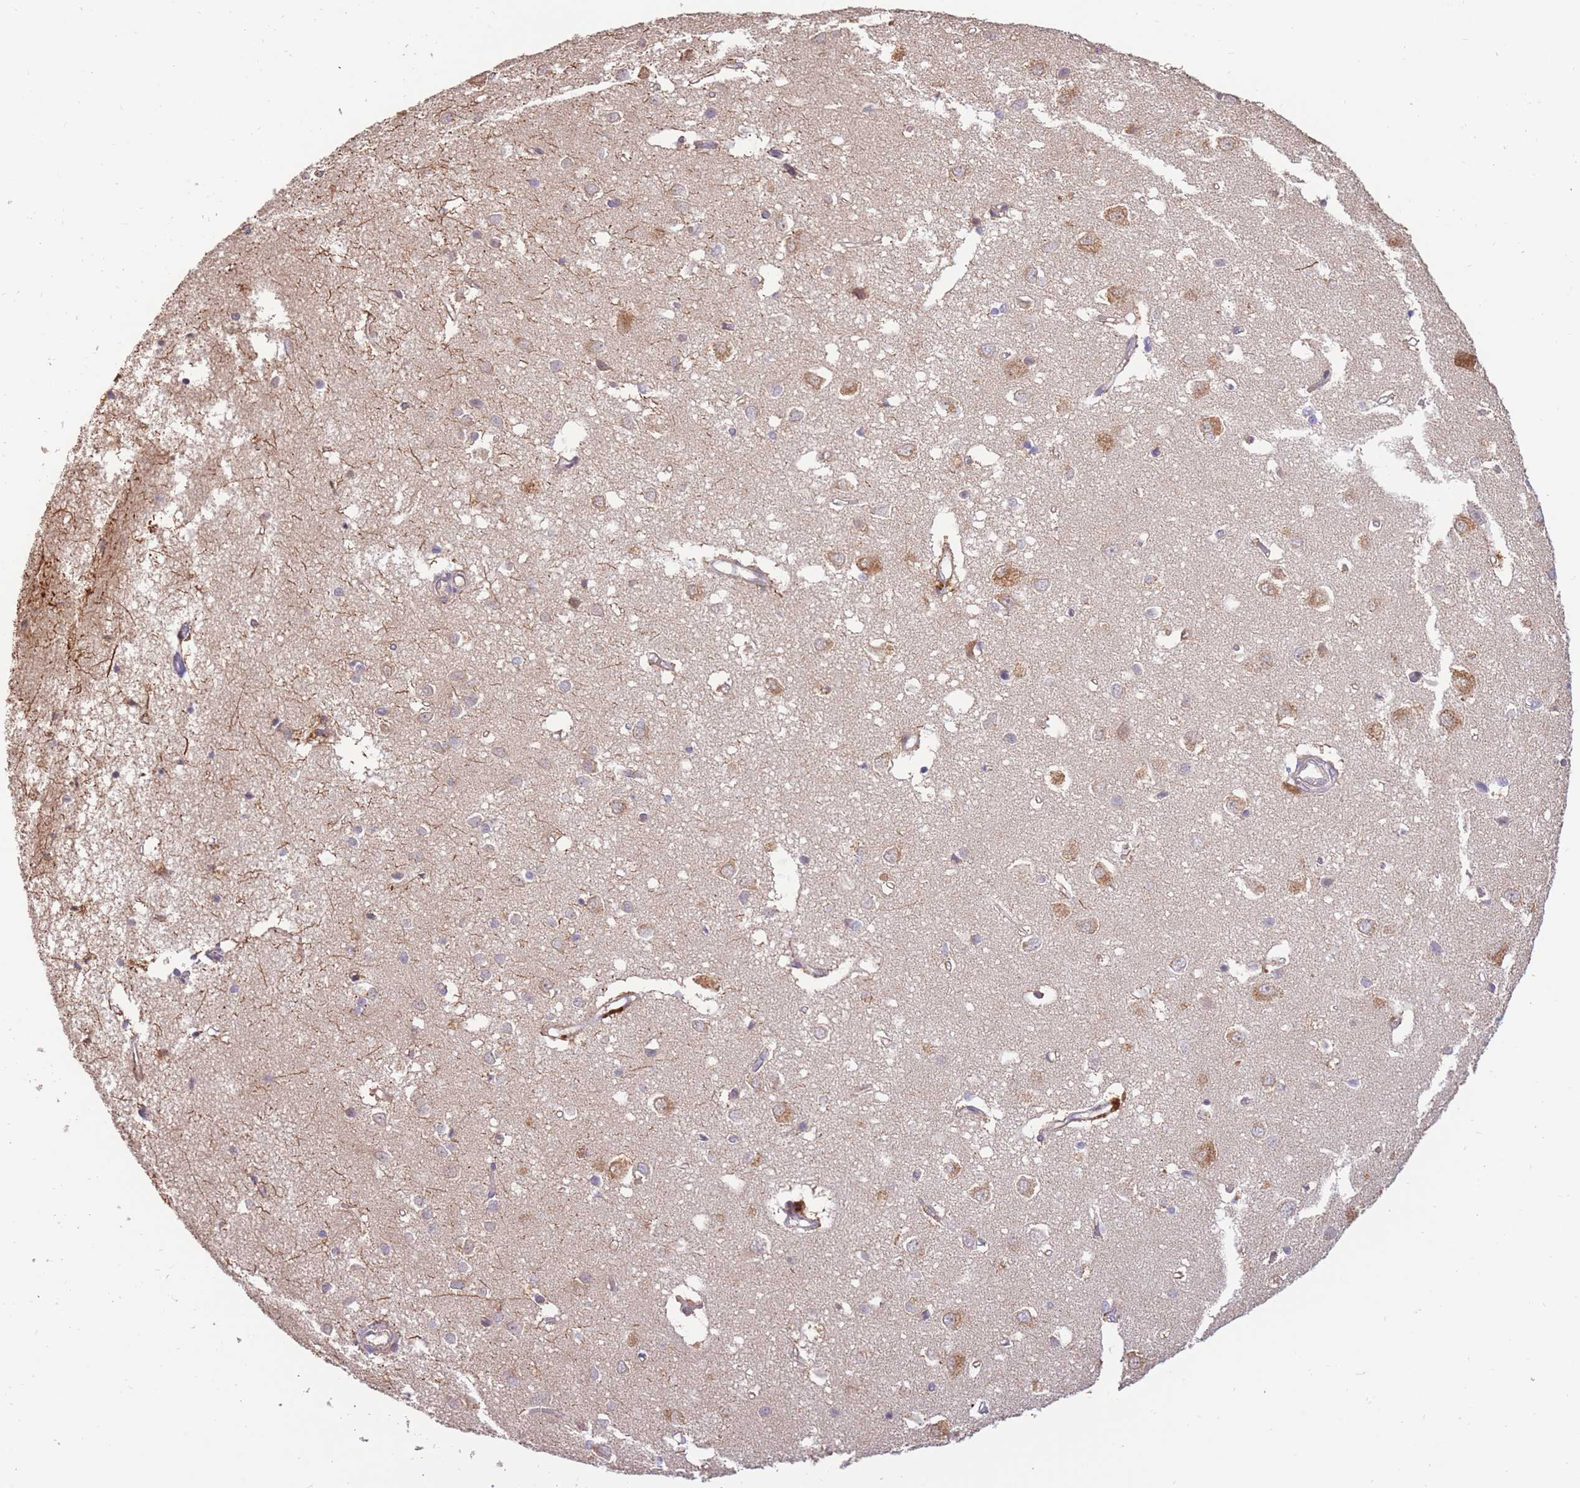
{"staining": {"intensity": "negative", "quantity": "none", "location": "none"}, "tissue": "cerebral cortex", "cell_type": "Endothelial cells", "image_type": "normal", "snomed": [{"axis": "morphology", "description": "Normal tissue, NOS"}, {"axis": "topography", "description": "Cerebral cortex"}], "caption": "High magnification brightfield microscopy of benign cerebral cortex stained with DAB (3,3'-diaminobenzidine) (brown) and counterstained with hematoxylin (blue): endothelial cells show no significant staining. (DAB immunohistochemistry visualized using brightfield microscopy, high magnification).", "gene": "RGS14", "patient": {"sex": "female", "age": 64}}